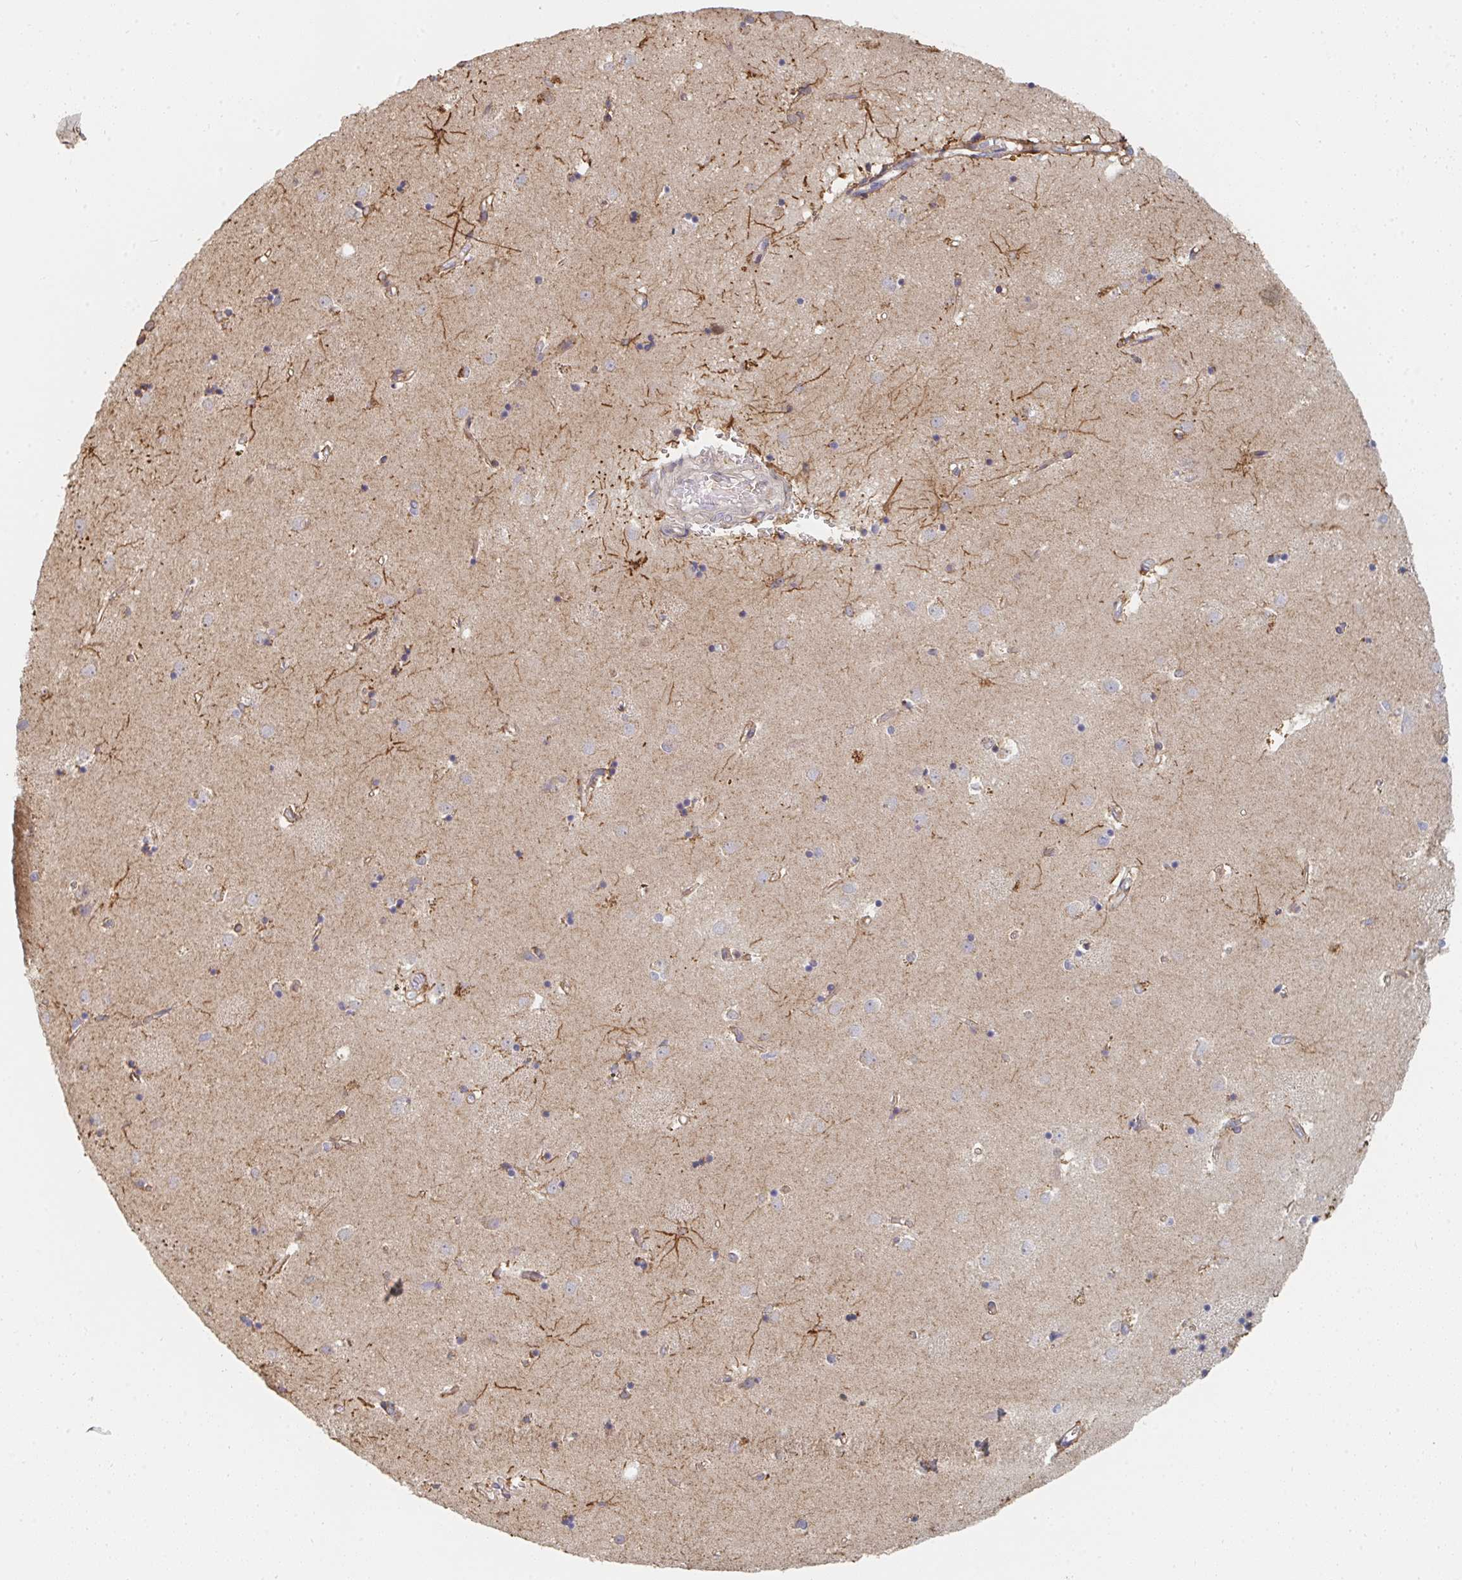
{"staining": {"intensity": "moderate", "quantity": "<25%", "location": "cytoplasmic/membranous"}, "tissue": "caudate", "cell_type": "Glial cells", "image_type": "normal", "snomed": [{"axis": "morphology", "description": "Normal tissue, NOS"}, {"axis": "topography", "description": "Lateral ventricle wall"}], "caption": "Protein staining of unremarkable caudate reveals moderate cytoplasmic/membranous positivity in about <25% of glial cells.", "gene": "PTEN", "patient": {"sex": "male", "age": 54}}